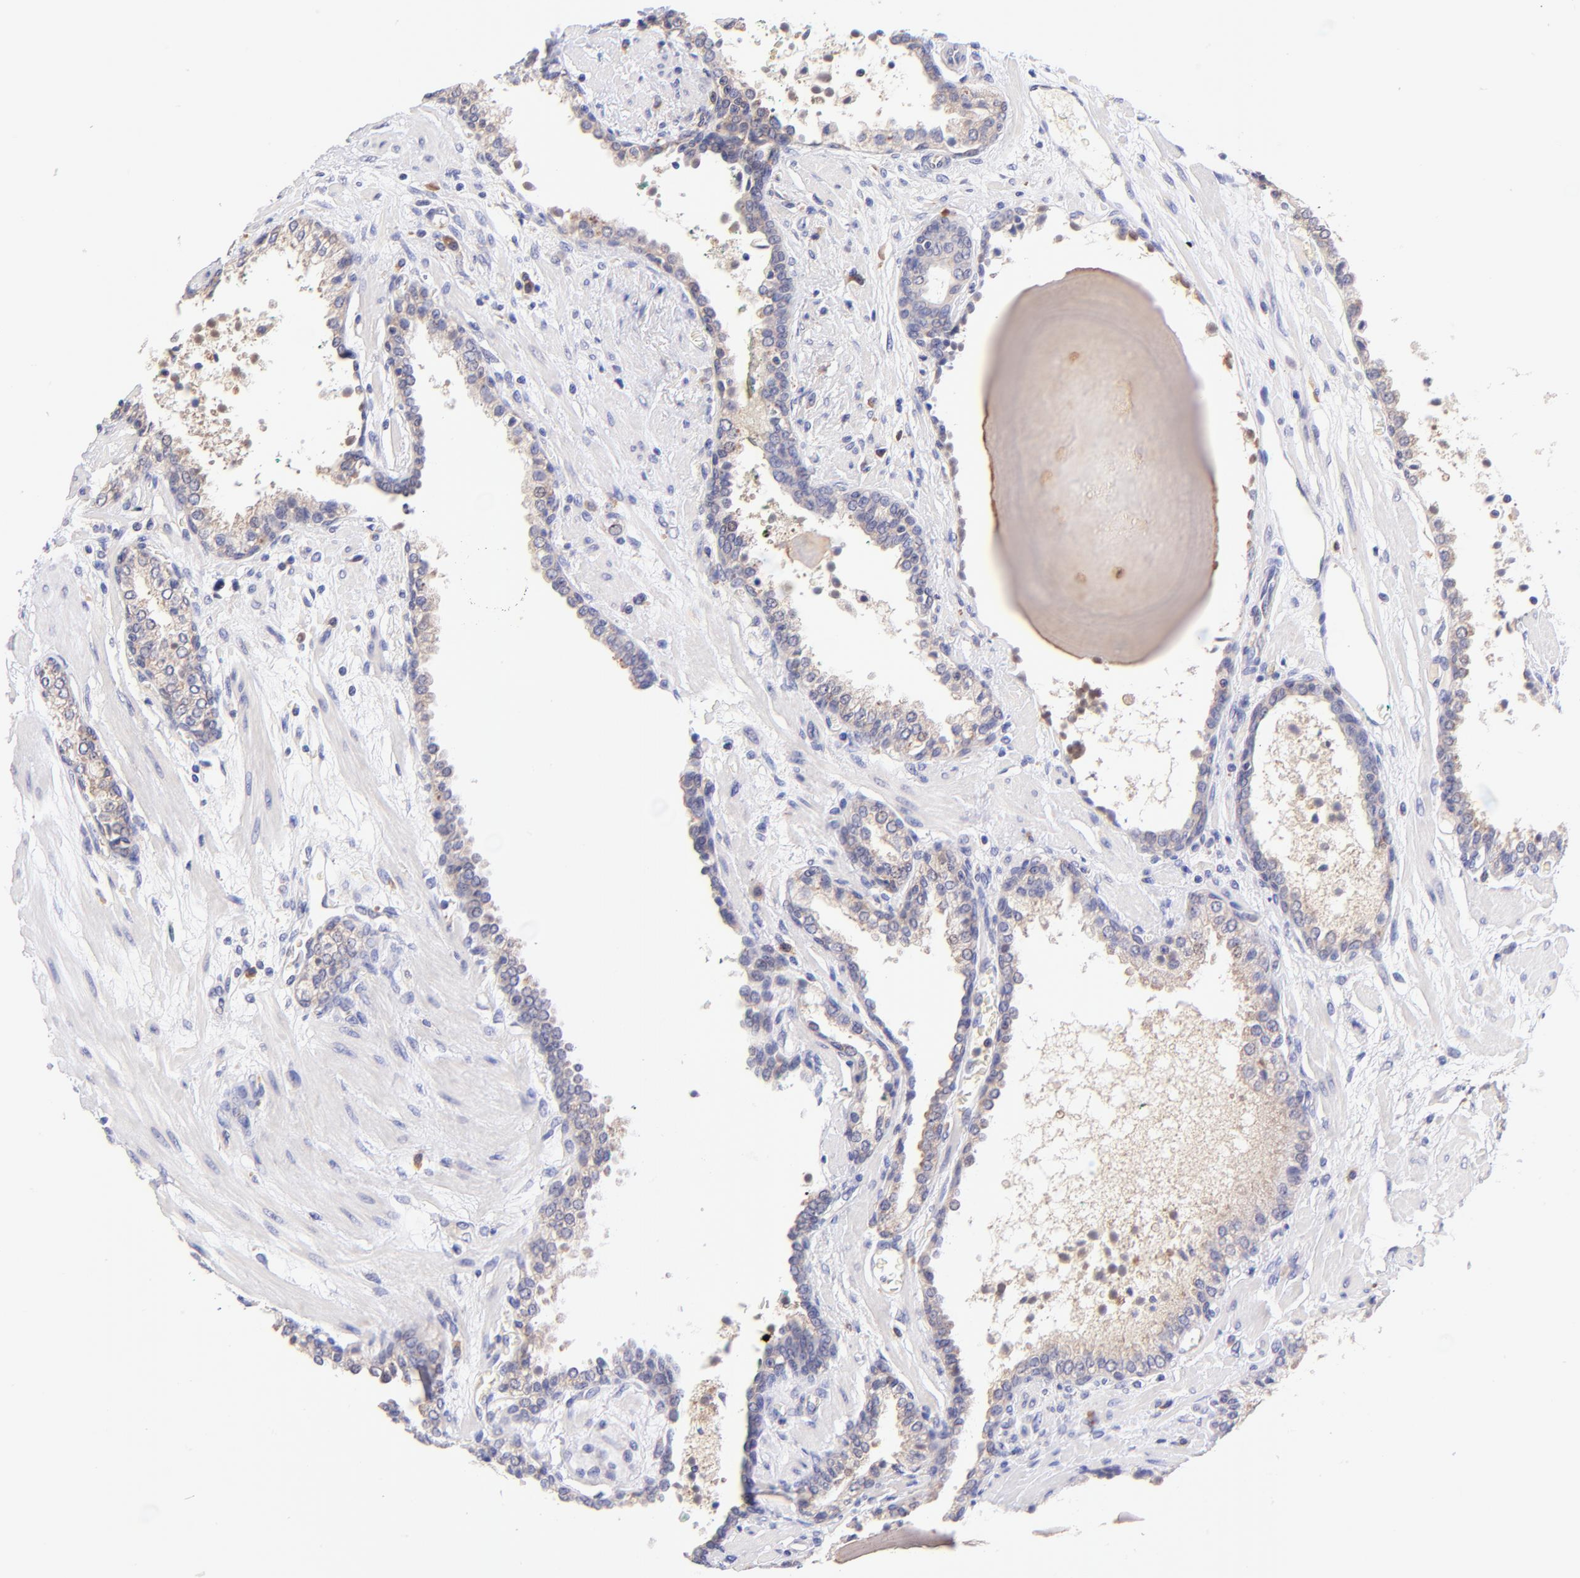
{"staining": {"intensity": "weak", "quantity": ">75%", "location": "cytoplasmic/membranous"}, "tissue": "prostate cancer", "cell_type": "Tumor cells", "image_type": "cancer", "snomed": [{"axis": "morphology", "description": "Adenocarcinoma, Medium grade"}, {"axis": "topography", "description": "Prostate"}], "caption": "This micrograph reveals prostate adenocarcinoma (medium-grade) stained with IHC to label a protein in brown. The cytoplasmic/membranous of tumor cells show weak positivity for the protein. Nuclei are counter-stained blue.", "gene": "RPL11", "patient": {"sex": "male", "age": 70}}